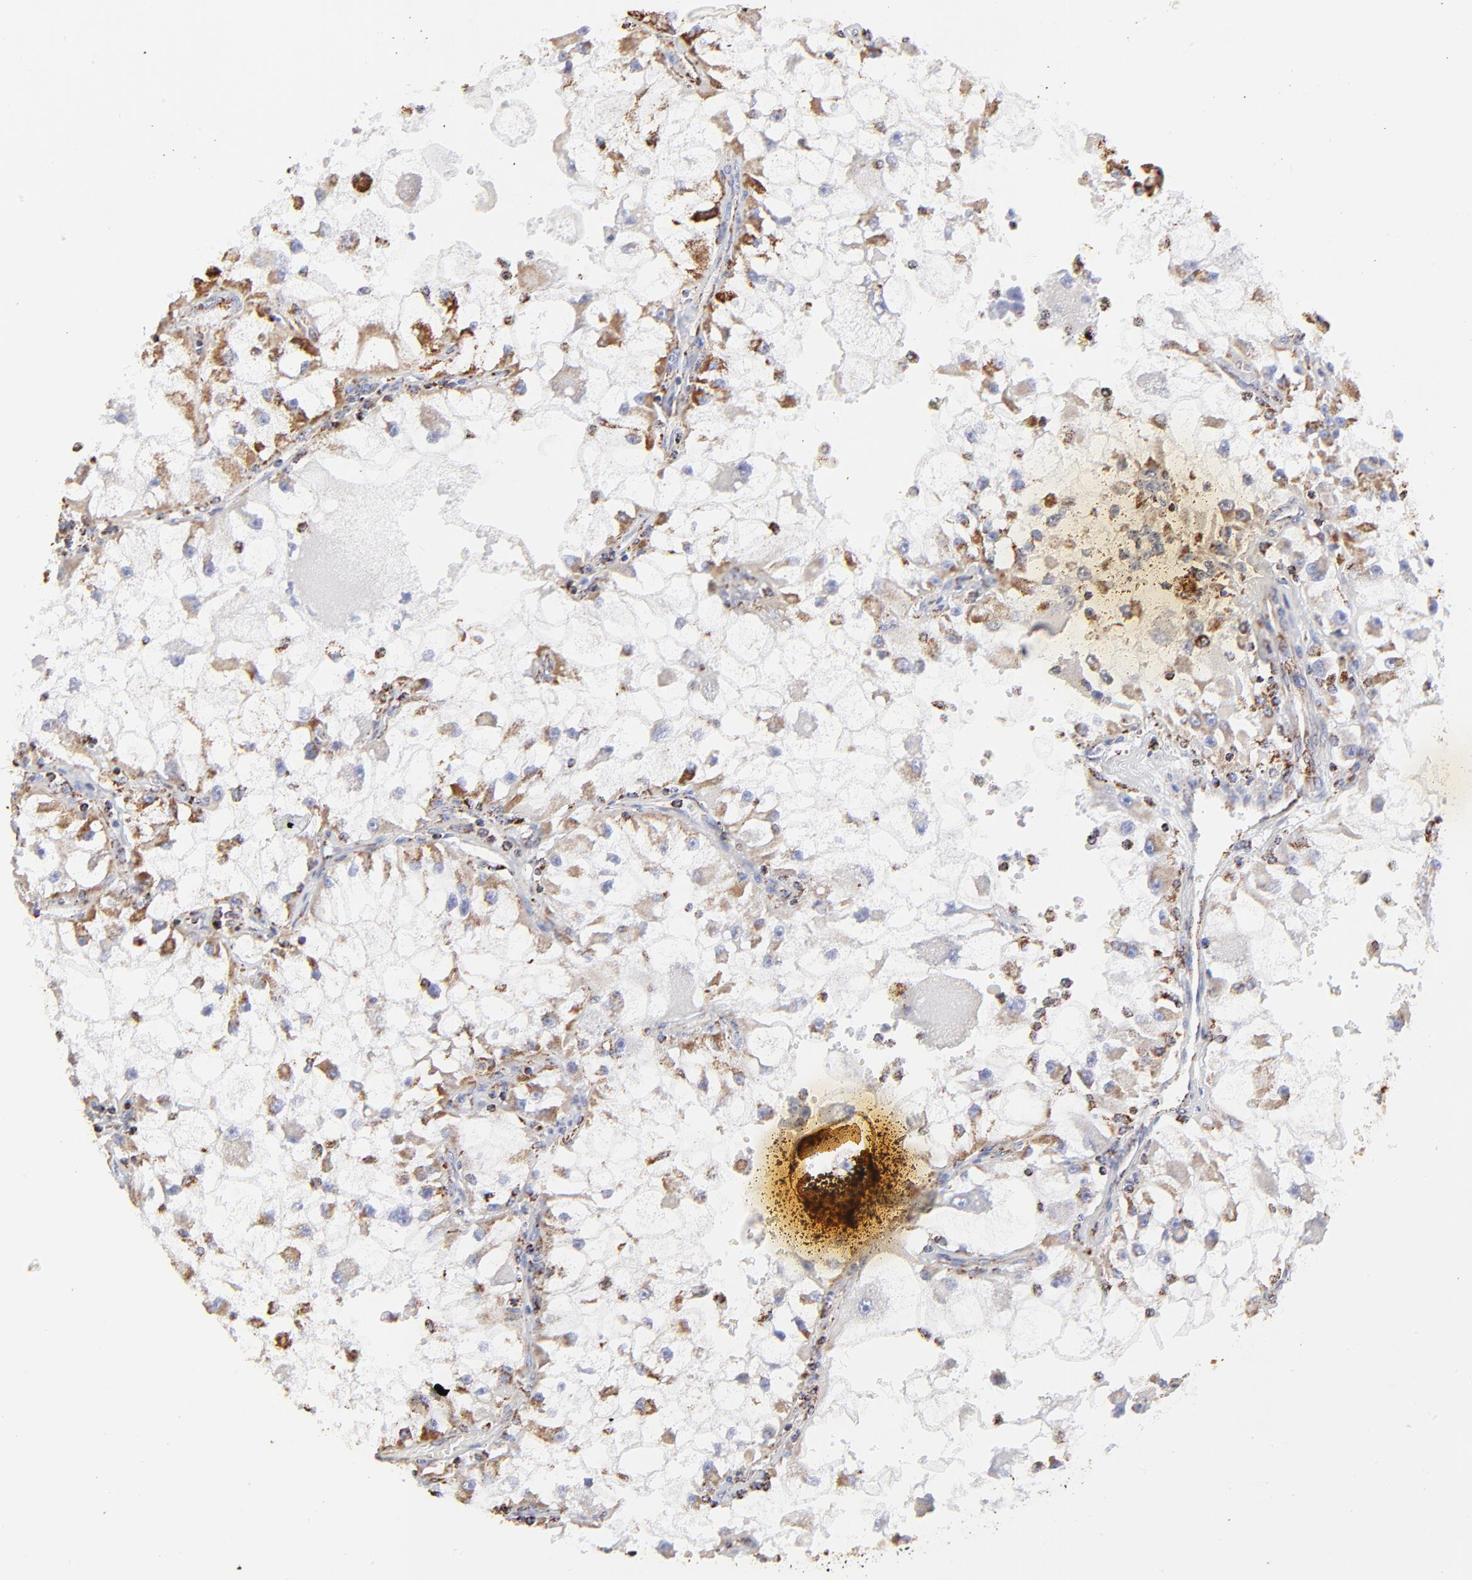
{"staining": {"intensity": "moderate", "quantity": ">75%", "location": "cytoplasmic/membranous"}, "tissue": "renal cancer", "cell_type": "Tumor cells", "image_type": "cancer", "snomed": [{"axis": "morphology", "description": "Adenocarcinoma, NOS"}, {"axis": "topography", "description": "Kidney"}], "caption": "A high-resolution micrograph shows IHC staining of renal cancer, which reveals moderate cytoplasmic/membranous expression in approximately >75% of tumor cells.", "gene": "COX4I1", "patient": {"sex": "female", "age": 73}}